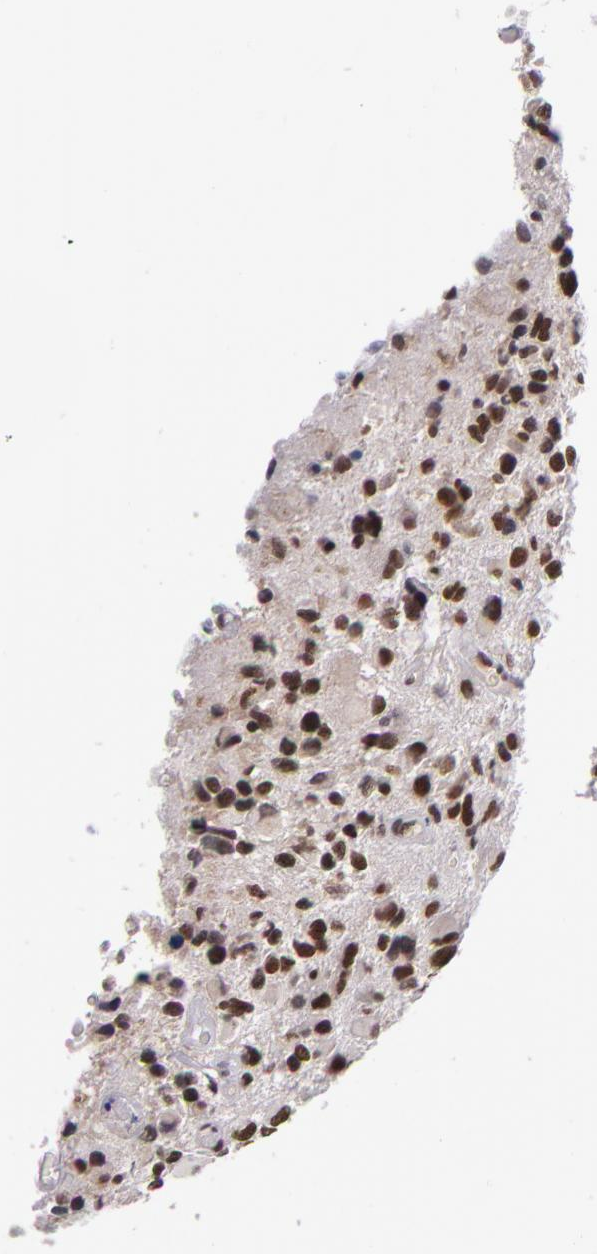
{"staining": {"intensity": "moderate", "quantity": ">75%", "location": "nuclear"}, "tissue": "glioma", "cell_type": "Tumor cells", "image_type": "cancer", "snomed": [{"axis": "morphology", "description": "Glioma, malignant, High grade"}, {"axis": "topography", "description": "Brain"}], "caption": "Immunohistochemical staining of glioma demonstrates medium levels of moderate nuclear protein positivity in about >75% of tumor cells.", "gene": "ZNF148", "patient": {"sex": "male", "age": 69}}